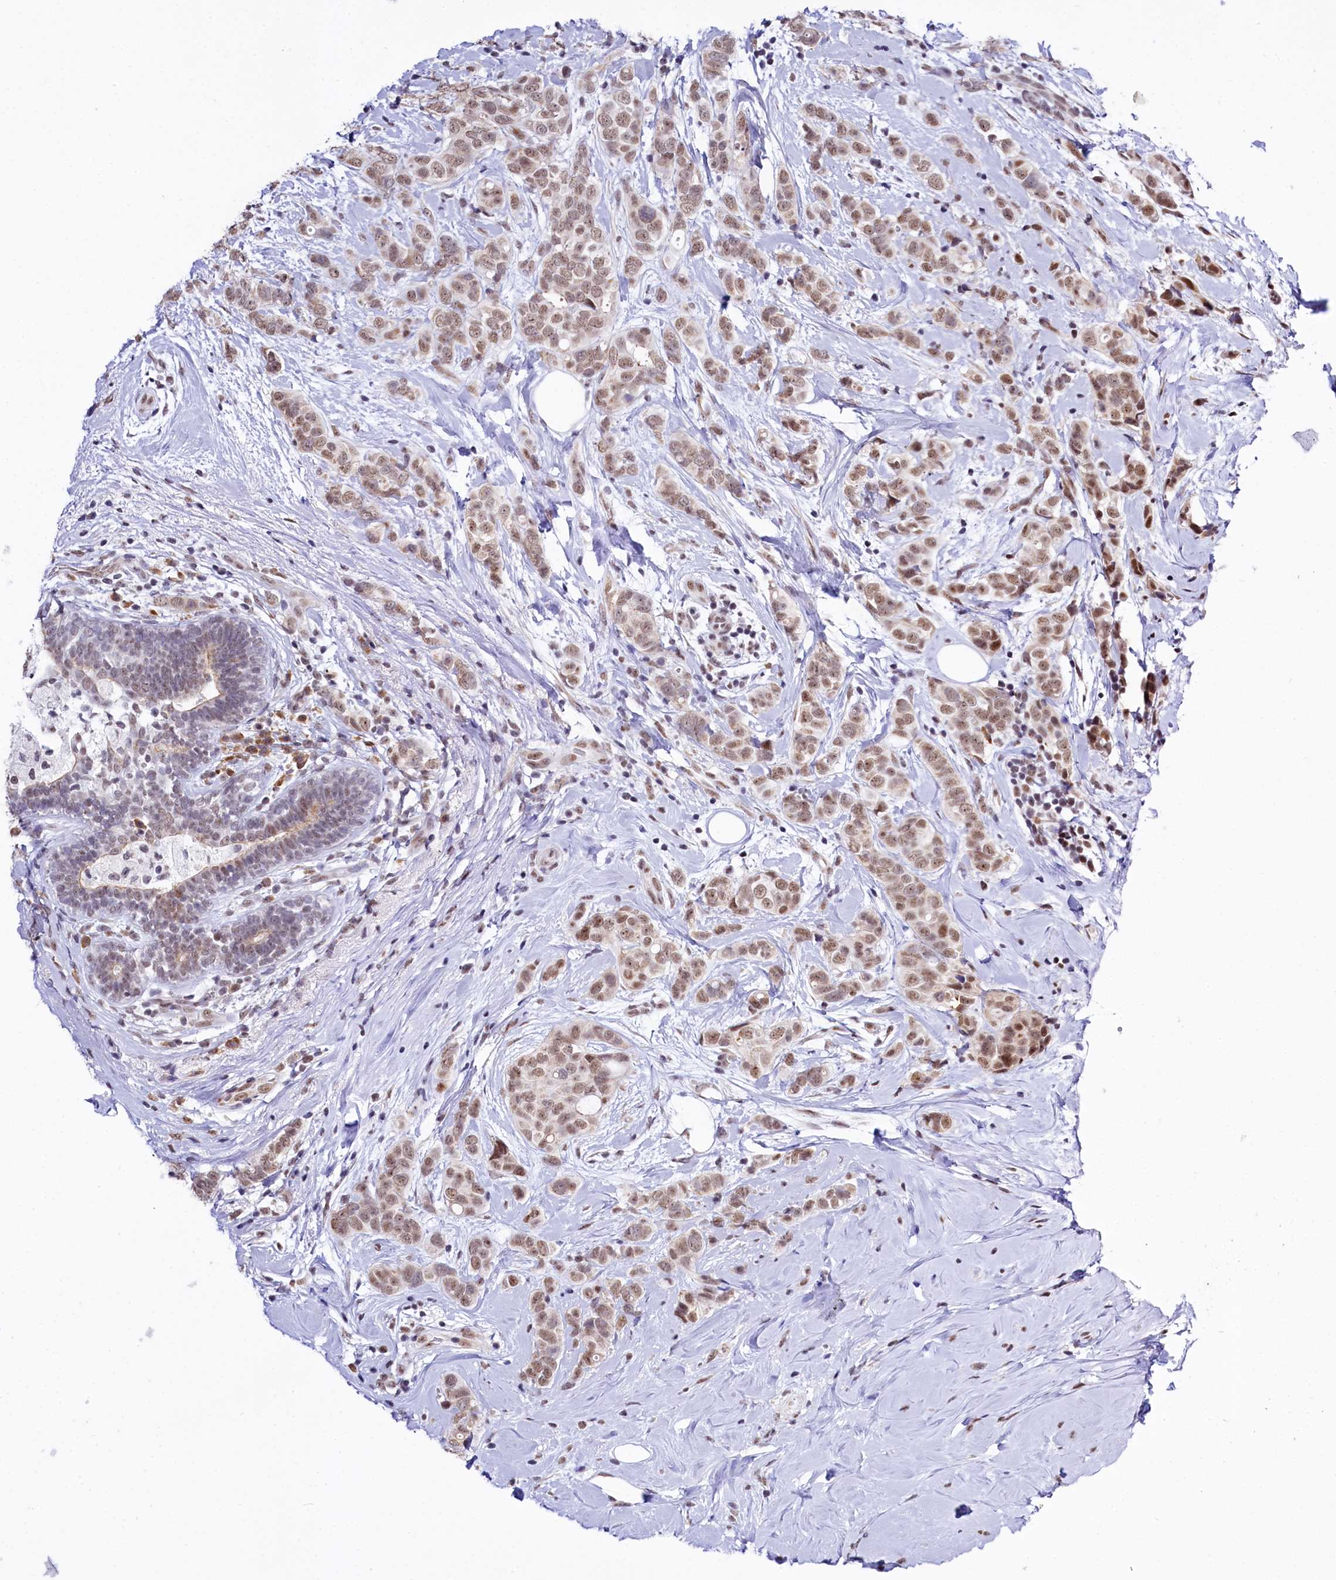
{"staining": {"intensity": "moderate", "quantity": ">75%", "location": "nuclear"}, "tissue": "breast cancer", "cell_type": "Tumor cells", "image_type": "cancer", "snomed": [{"axis": "morphology", "description": "Lobular carcinoma"}, {"axis": "topography", "description": "Breast"}], "caption": "An image of human breast cancer (lobular carcinoma) stained for a protein displays moderate nuclear brown staining in tumor cells.", "gene": "SPATS2", "patient": {"sex": "female", "age": 51}}